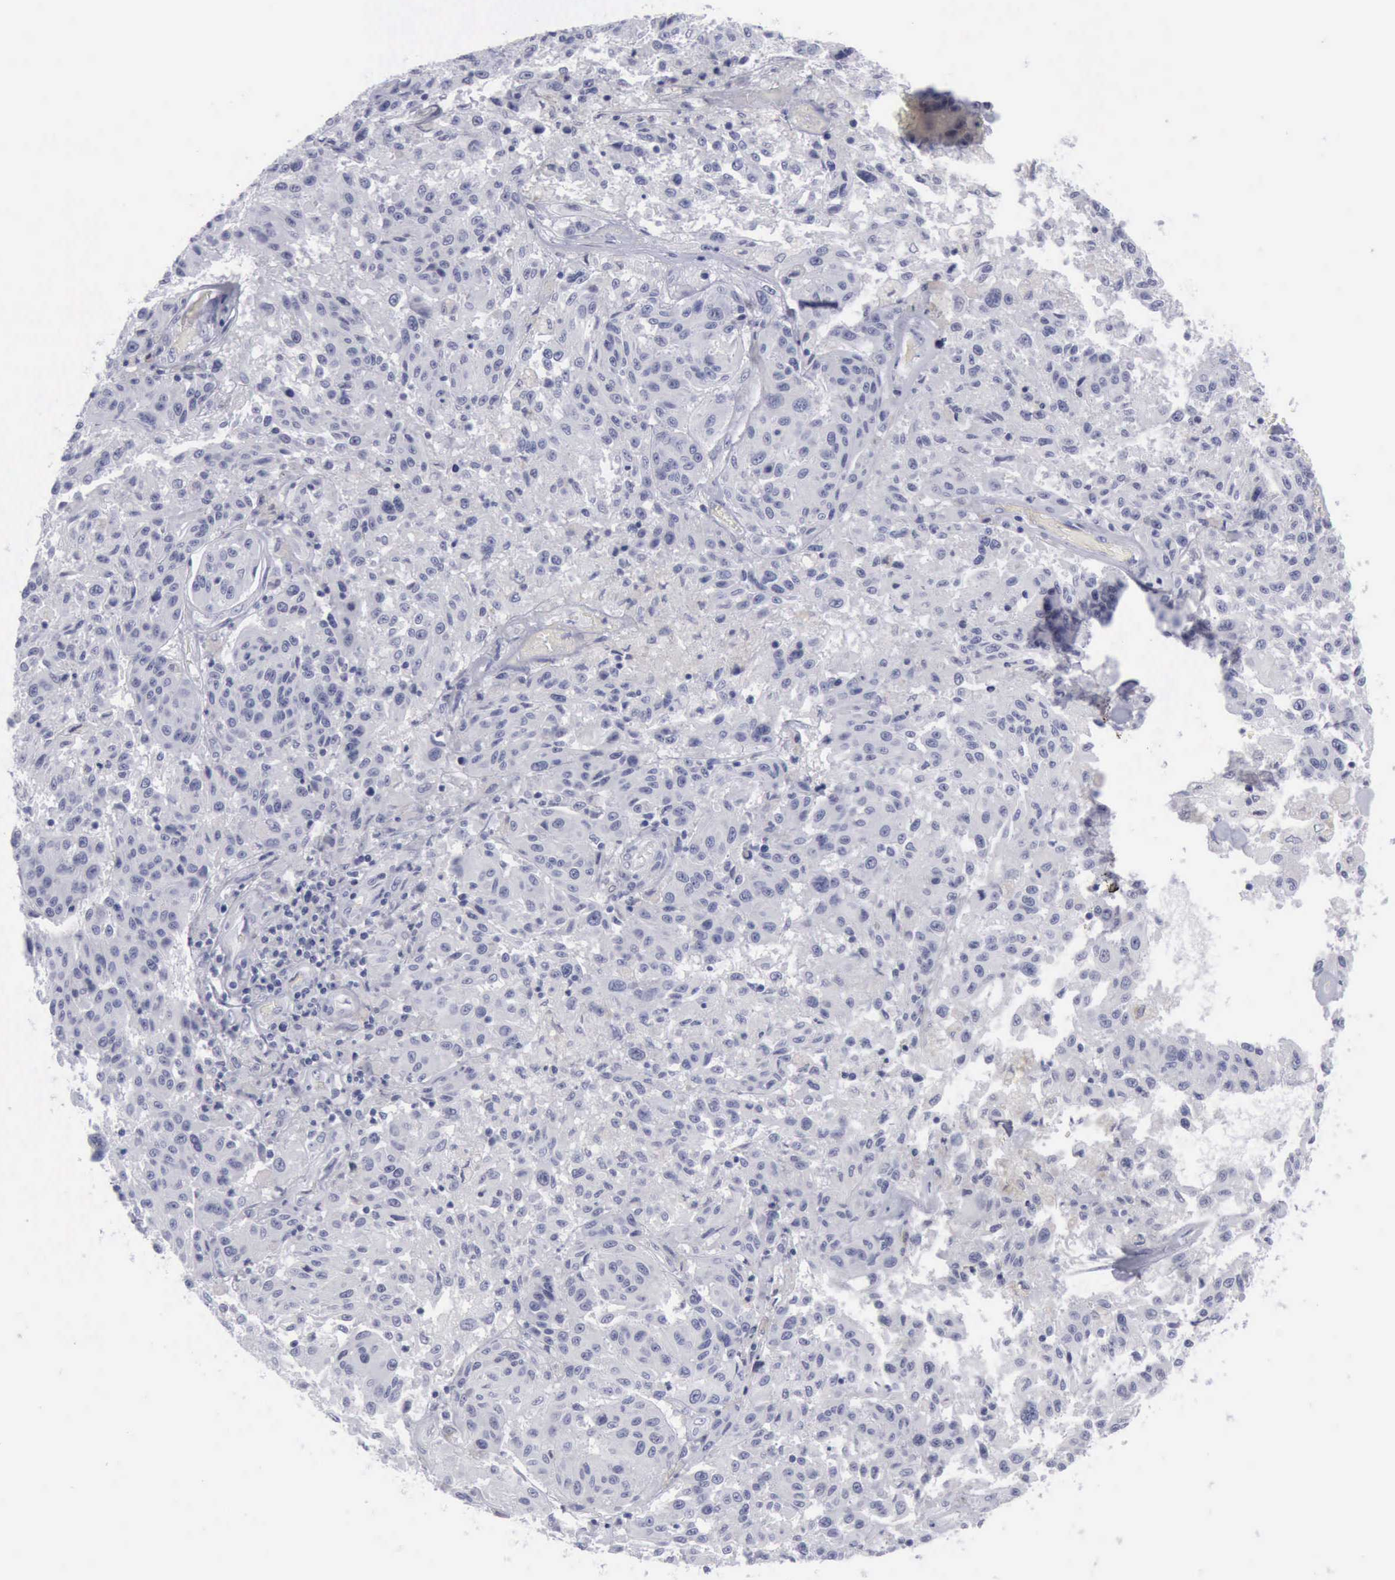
{"staining": {"intensity": "negative", "quantity": "none", "location": "none"}, "tissue": "melanoma", "cell_type": "Tumor cells", "image_type": "cancer", "snomed": [{"axis": "morphology", "description": "Malignant melanoma, NOS"}, {"axis": "topography", "description": "Skin"}], "caption": "Immunohistochemistry (IHC) of human malignant melanoma exhibits no staining in tumor cells.", "gene": "KRT13", "patient": {"sex": "female", "age": 77}}